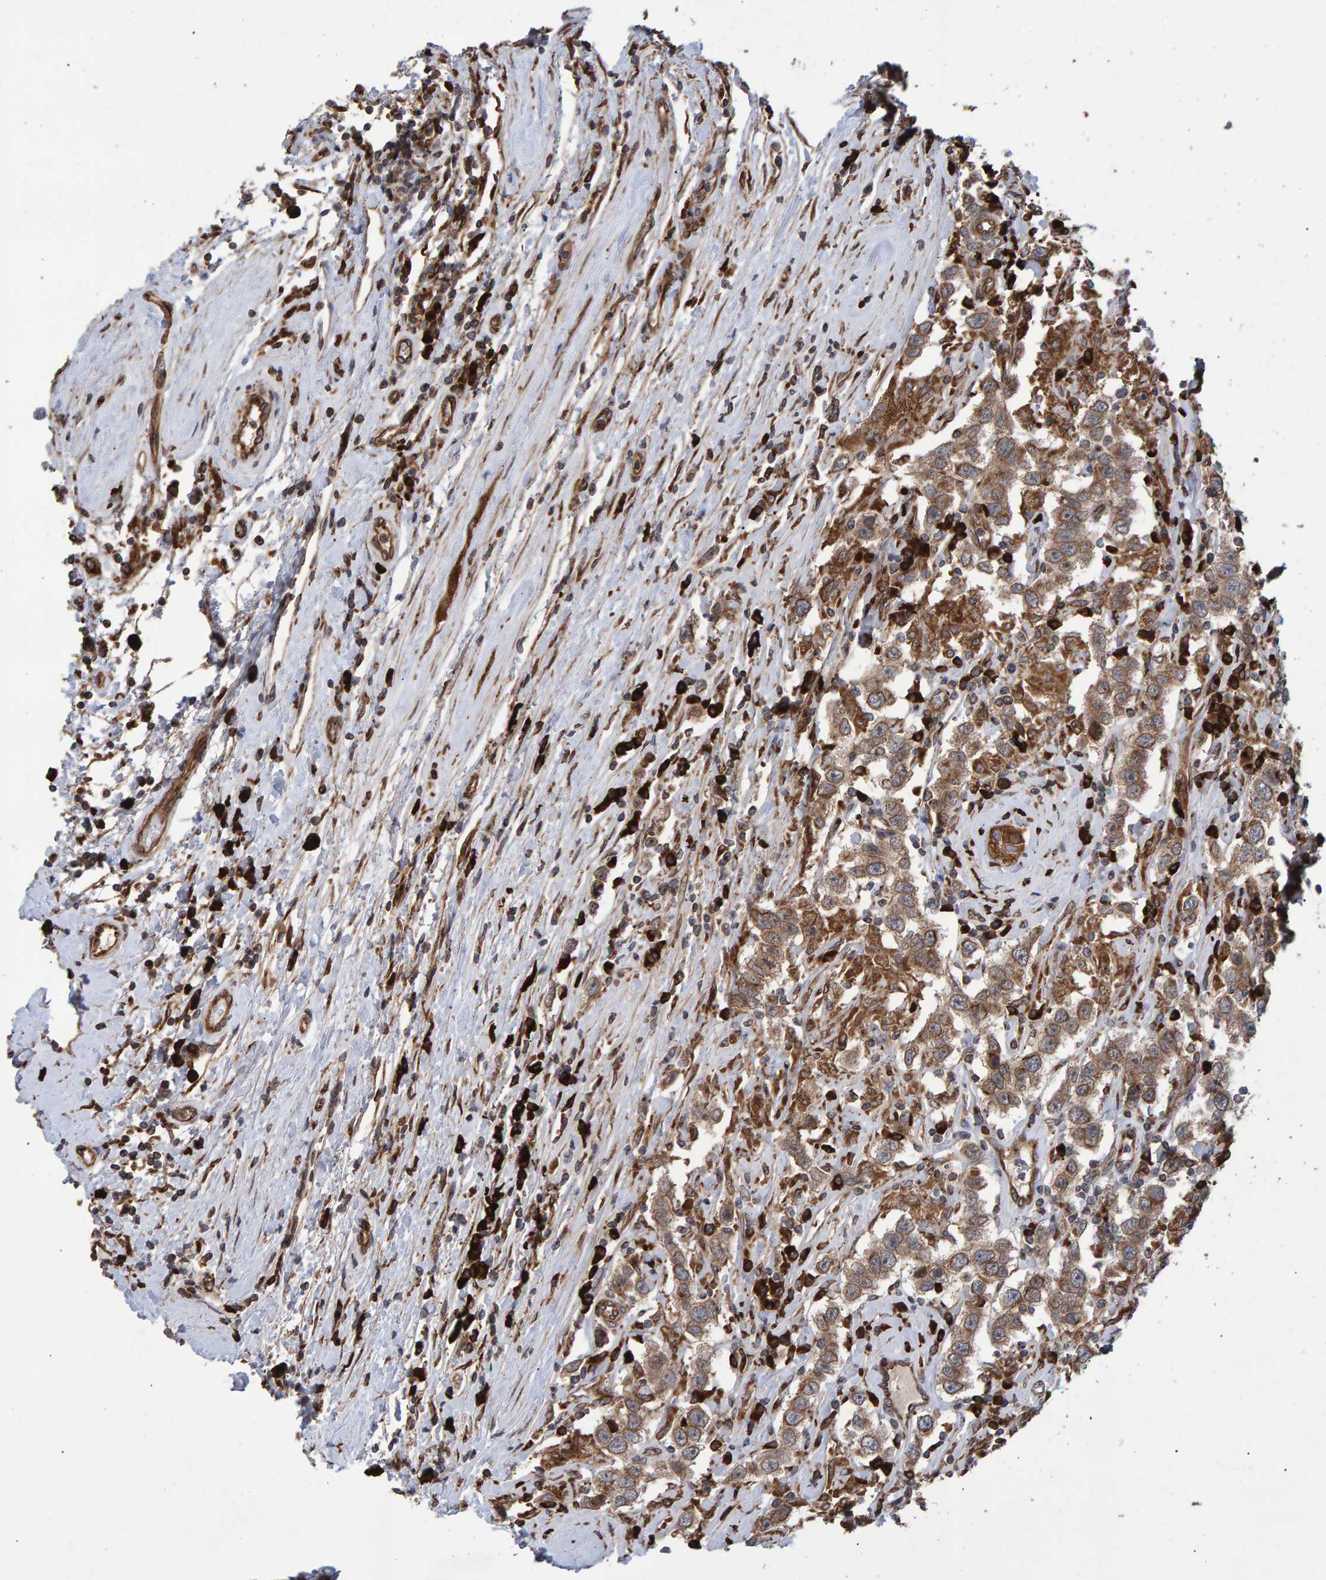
{"staining": {"intensity": "moderate", "quantity": ">75%", "location": "cytoplasmic/membranous"}, "tissue": "testis cancer", "cell_type": "Tumor cells", "image_type": "cancer", "snomed": [{"axis": "morphology", "description": "Seminoma, NOS"}, {"axis": "topography", "description": "Testis"}], "caption": "This is an image of immunohistochemistry (IHC) staining of testis cancer (seminoma), which shows moderate expression in the cytoplasmic/membranous of tumor cells.", "gene": "FAM117A", "patient": {"sex": "male", "age": 41}}